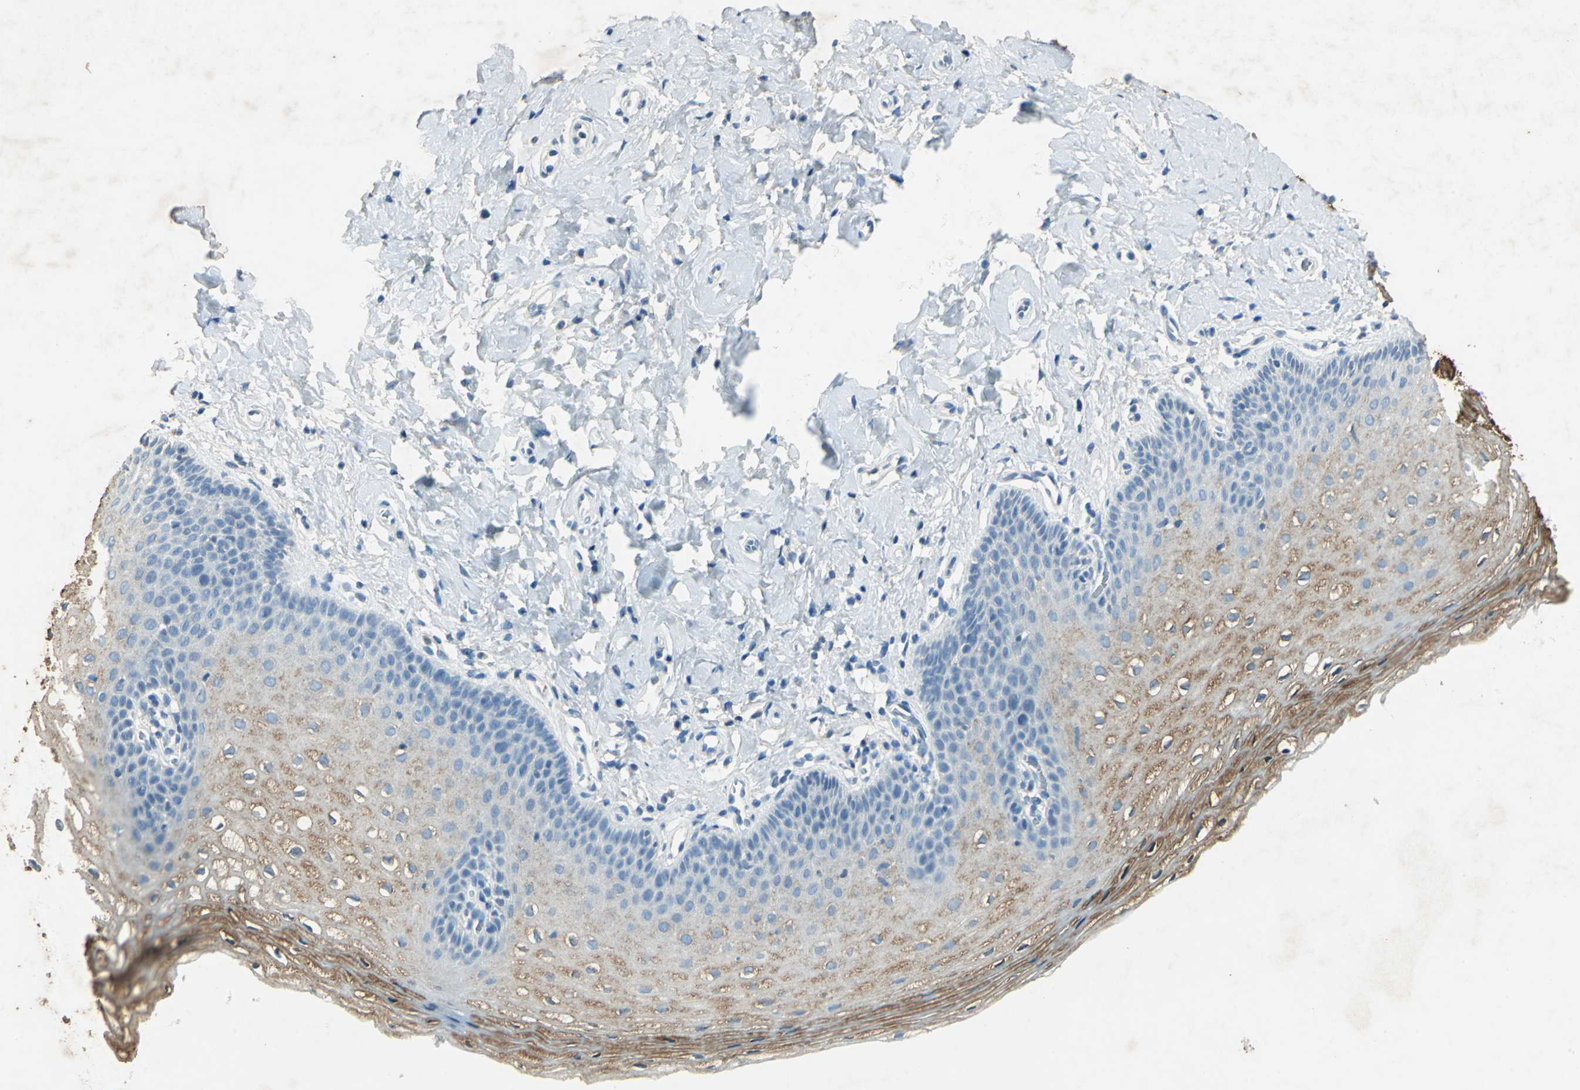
{"staining": {"intensity": "moderate", "quantity": "25%-75%", "location": "cytoplasmic/membranous"}, "tissue": "vagina", "cell_type": "Squamous epithelial cells", "image_type": "normal", "snomed": [{"axis": "morphology", "description": "Normal tissue, NOS"}, {"axis": "topography", "description": "Vagina"}], "caption": "High-magnification brightfield microscopy of normal vagina stained with DAB (brown) and counterstained with hematoxylin (blue). squamous epithelial cells exhibit moderate cytoplasmic/membranous expression is seen in about25%-75% of cells.", "gene": "CAMK2B", "patient": {"sex": "female", "age": 55}}